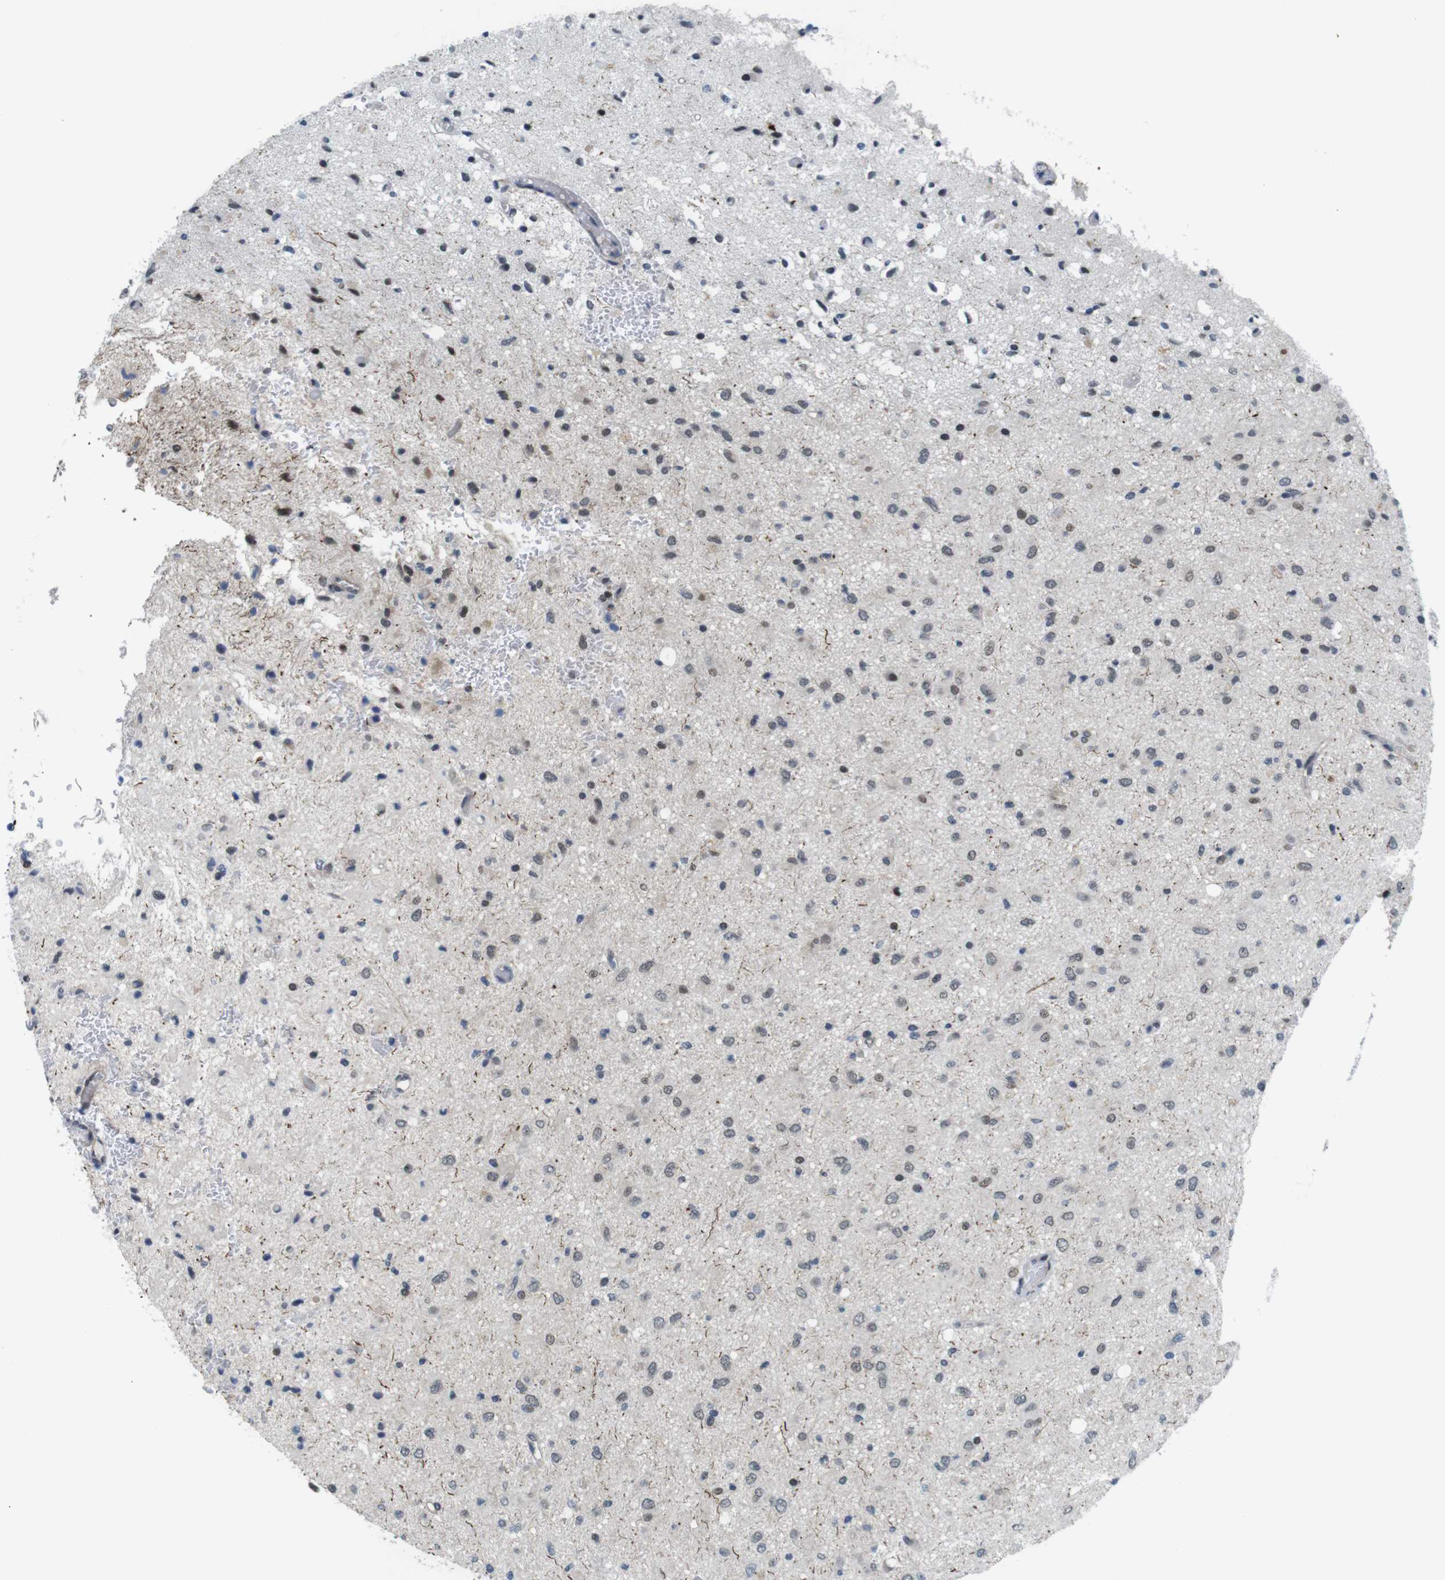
{"staining": {"intensity": "negative", "quantity": "none", "location": "none"}, "tissue": "glioma", "cell_type": "Tumor cells", "image_type": "cancer", "snomed": [{"axis": "morphology", "description": "Glioma, malignant, Low grade"}, {"axis": "topography", "description": "Brain"}], "caption": "High power microscopy micrograph of an IHC micrograph of glioma, revealing no significant expression in tumor cells. The staining was performed using DAB to visualize the protein expression in brown, while the nuclei were stained in blue with hematoxylin (Magnification: 20x).", "gene": "SMCO2", "patient": {"sex": "male", "age": 77}}